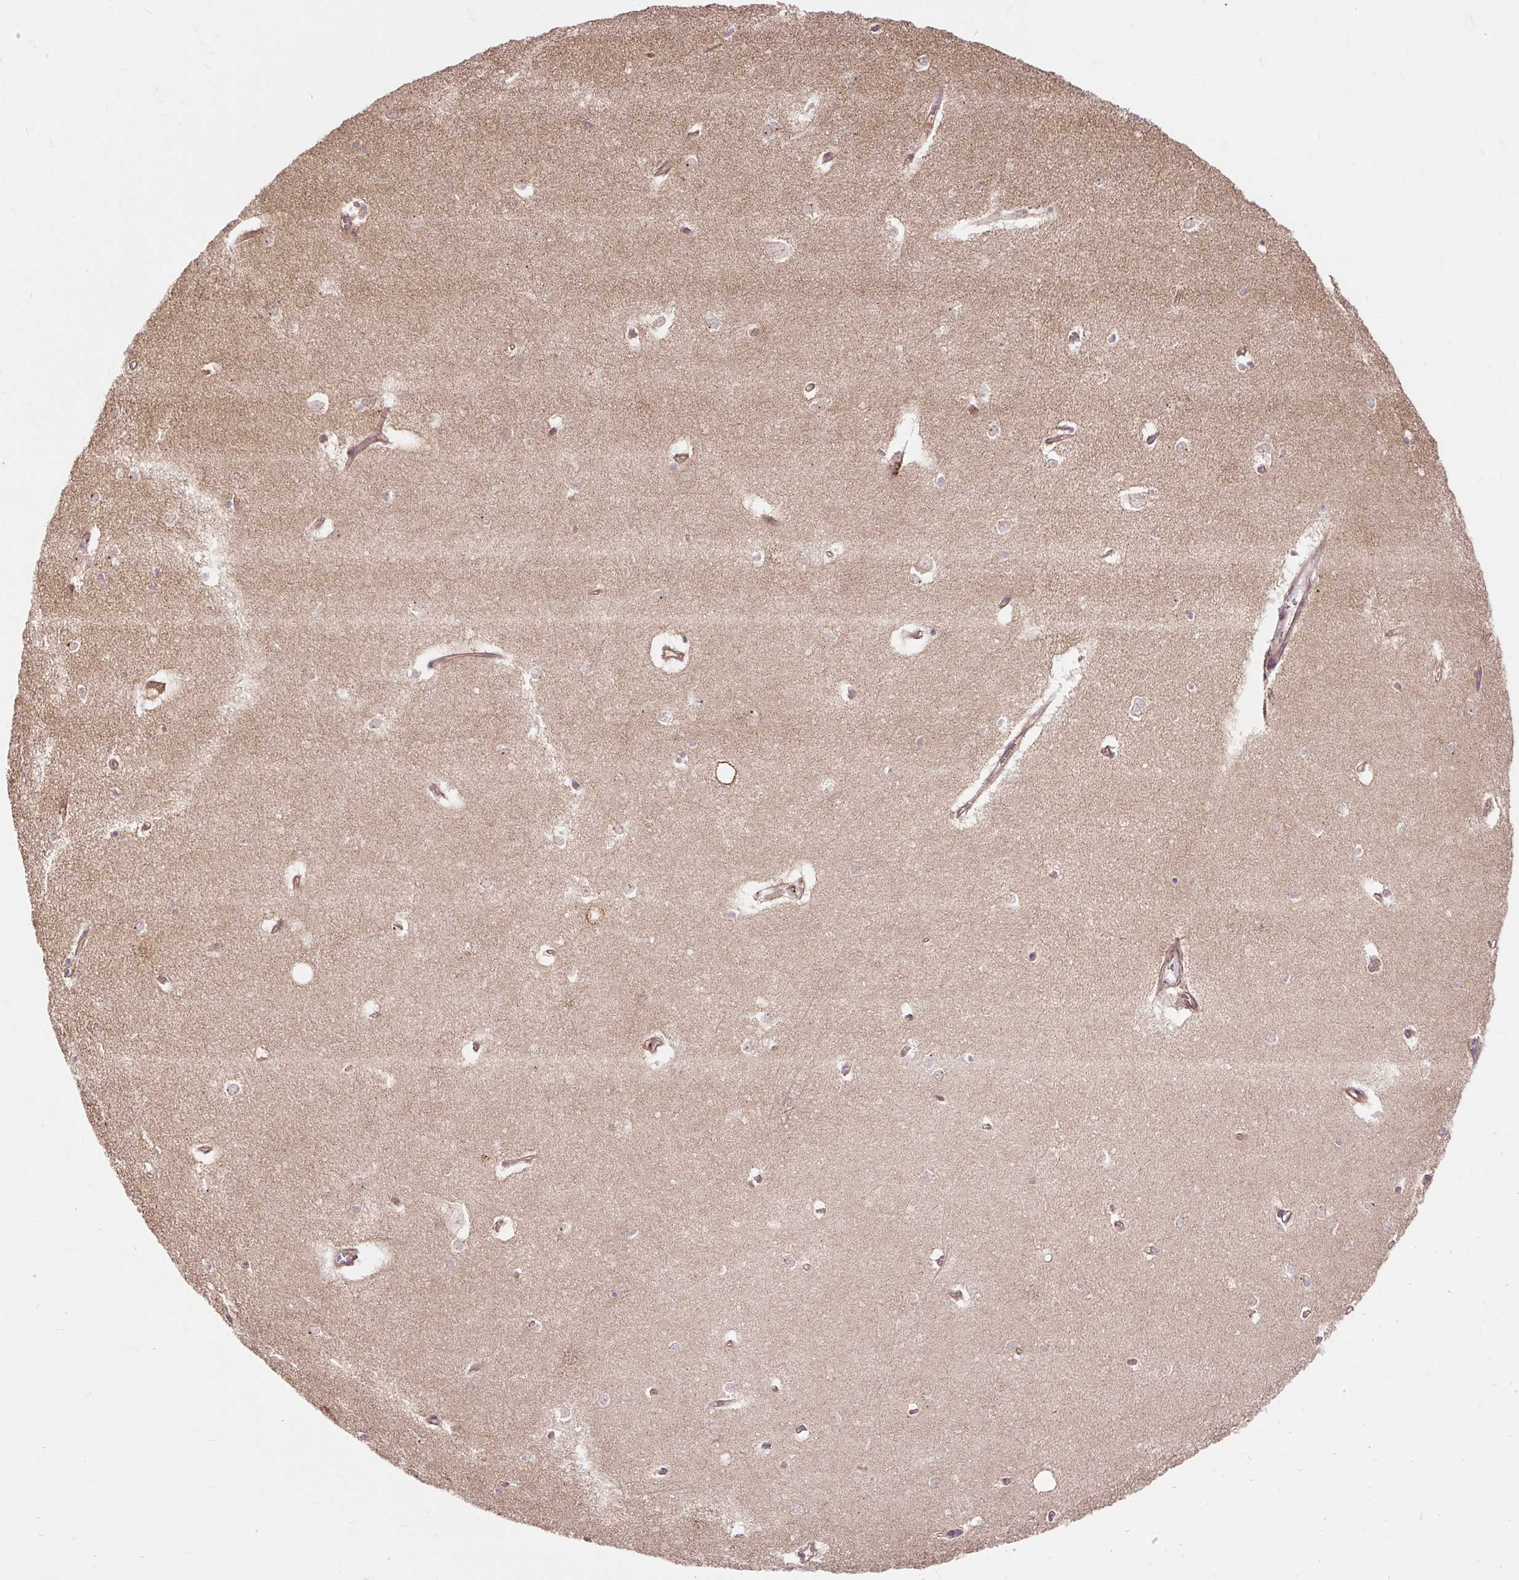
{"staining": {"intensity": "weak", "quantity": "<25%", "location": "cytoplasmic/membranous"}, "tissue": "hippocampus", "cell_type": "Glial cells", "image_type": "normal", "snomed": [{"axis": "morphology", "description": "Normal tissue, NOS"}, {"axis": "topography", "description": "Hippocampus"}], "caption": "Immunohistochemistry image of benign hippocampus: human hippocampus stained with DAB (3,3'-diaminobenzidine) reveals no significant protein positivity in glial cells.", "gene": "TRIAP1", "patient": {"sex": "female", "age": 64}}